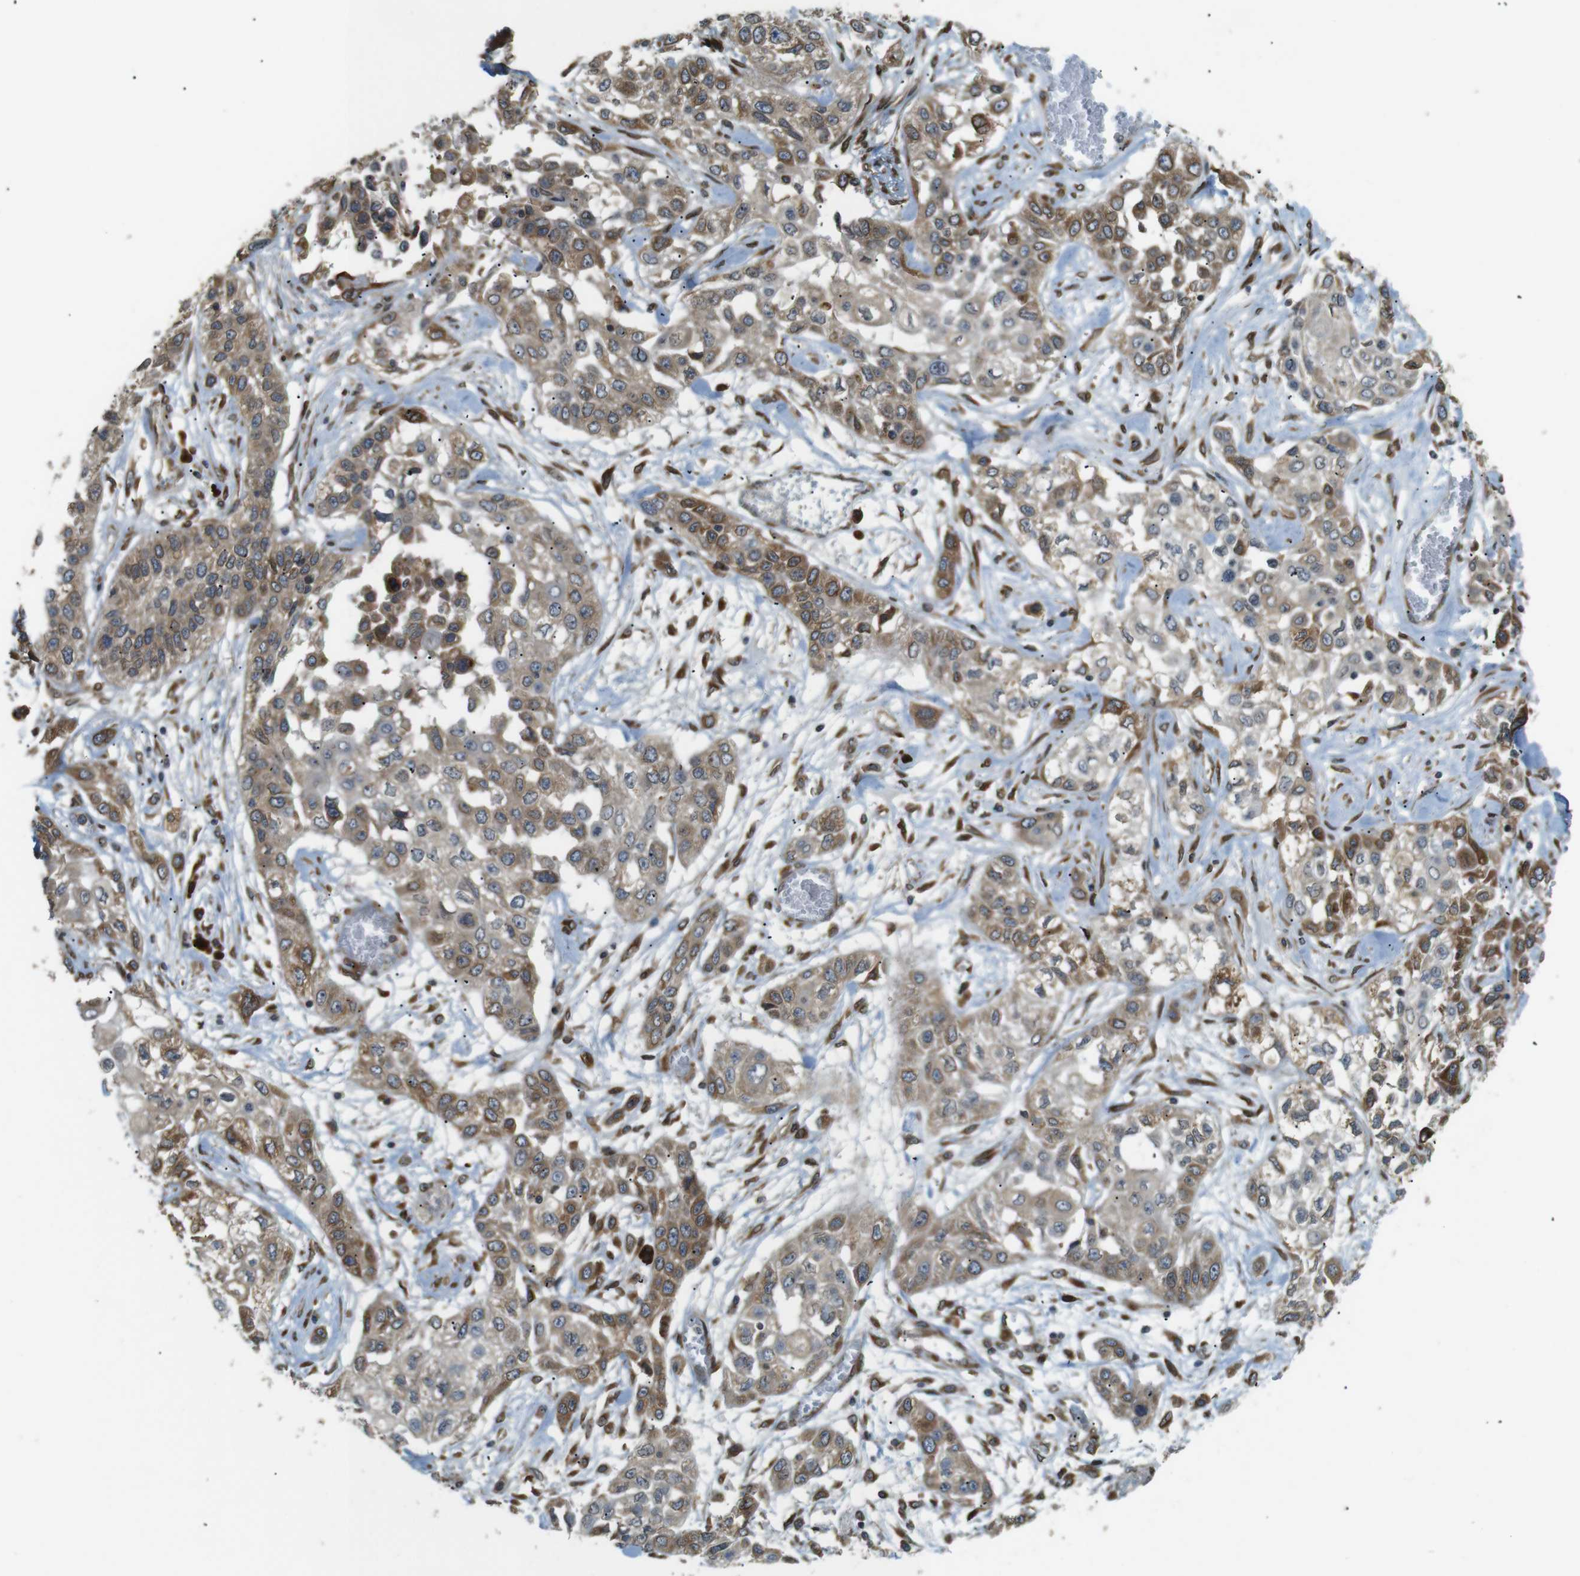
{"staining": {"intensity": "moderate", "quantity": "25%-75%", "location": "cytoplasmic/membranous"}, "tissue": "lung cancer", "cell_type": "Tumor cells", "image_type": "cancer", "snomed": [{"axis": "morphology", "description": "Squamous cell carcinoma, NOS"}, {"axis": "topography", "description": "Lung"}], "caption": "About 25%-75% of tumor cells in human lung cancer display moderate cytoplasmic/membranous protein positivity as visualized by brown immunohistochemical staining.", "gene": "TMED4", "patient": {"sex": "male", "age": 71}}